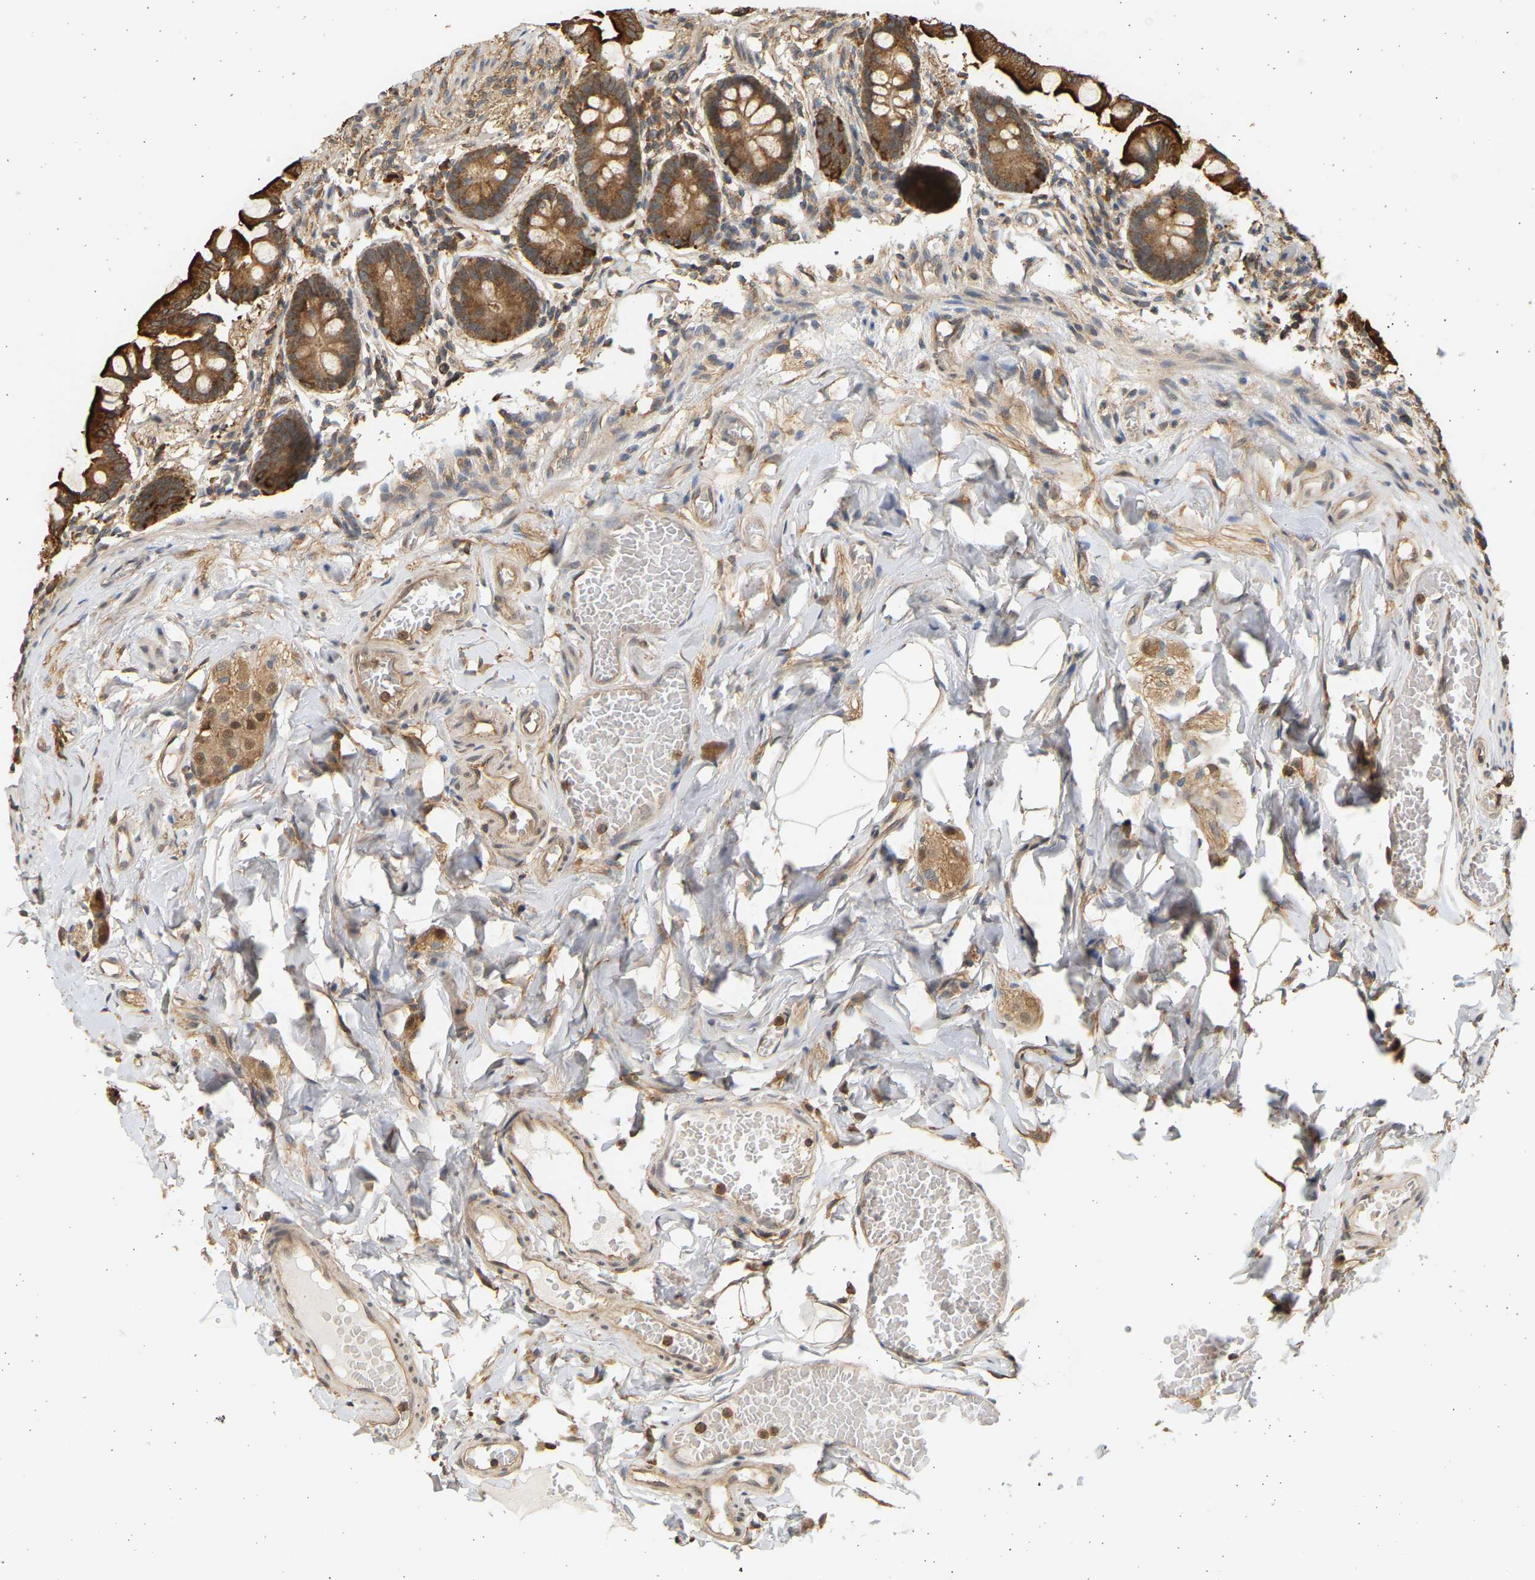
{"staining": {"intensity": "strong", "quantity": ">75%", "location": "cytoplasmic/membranous"}, "tissue": "small intestine", "cell_type": "Glandular cells", "image_type": "normal", "snomed": [{"axis": "morphology", "description": "Normal tissue, NOS"}, {"axis": "topography", "description": "Small intestine"}], "caption": "Immunohistochemistry micrograph of normal small intestine: small intestine stained using IHC displays high levels of strong protein expression localized specifically in the cytoplasmic/membranous of glandular cells, appearing as a cytoplasmic/membranous brown color.", "gene": "B4GALT6", "patient": {"sex": "male", "age": 41}}